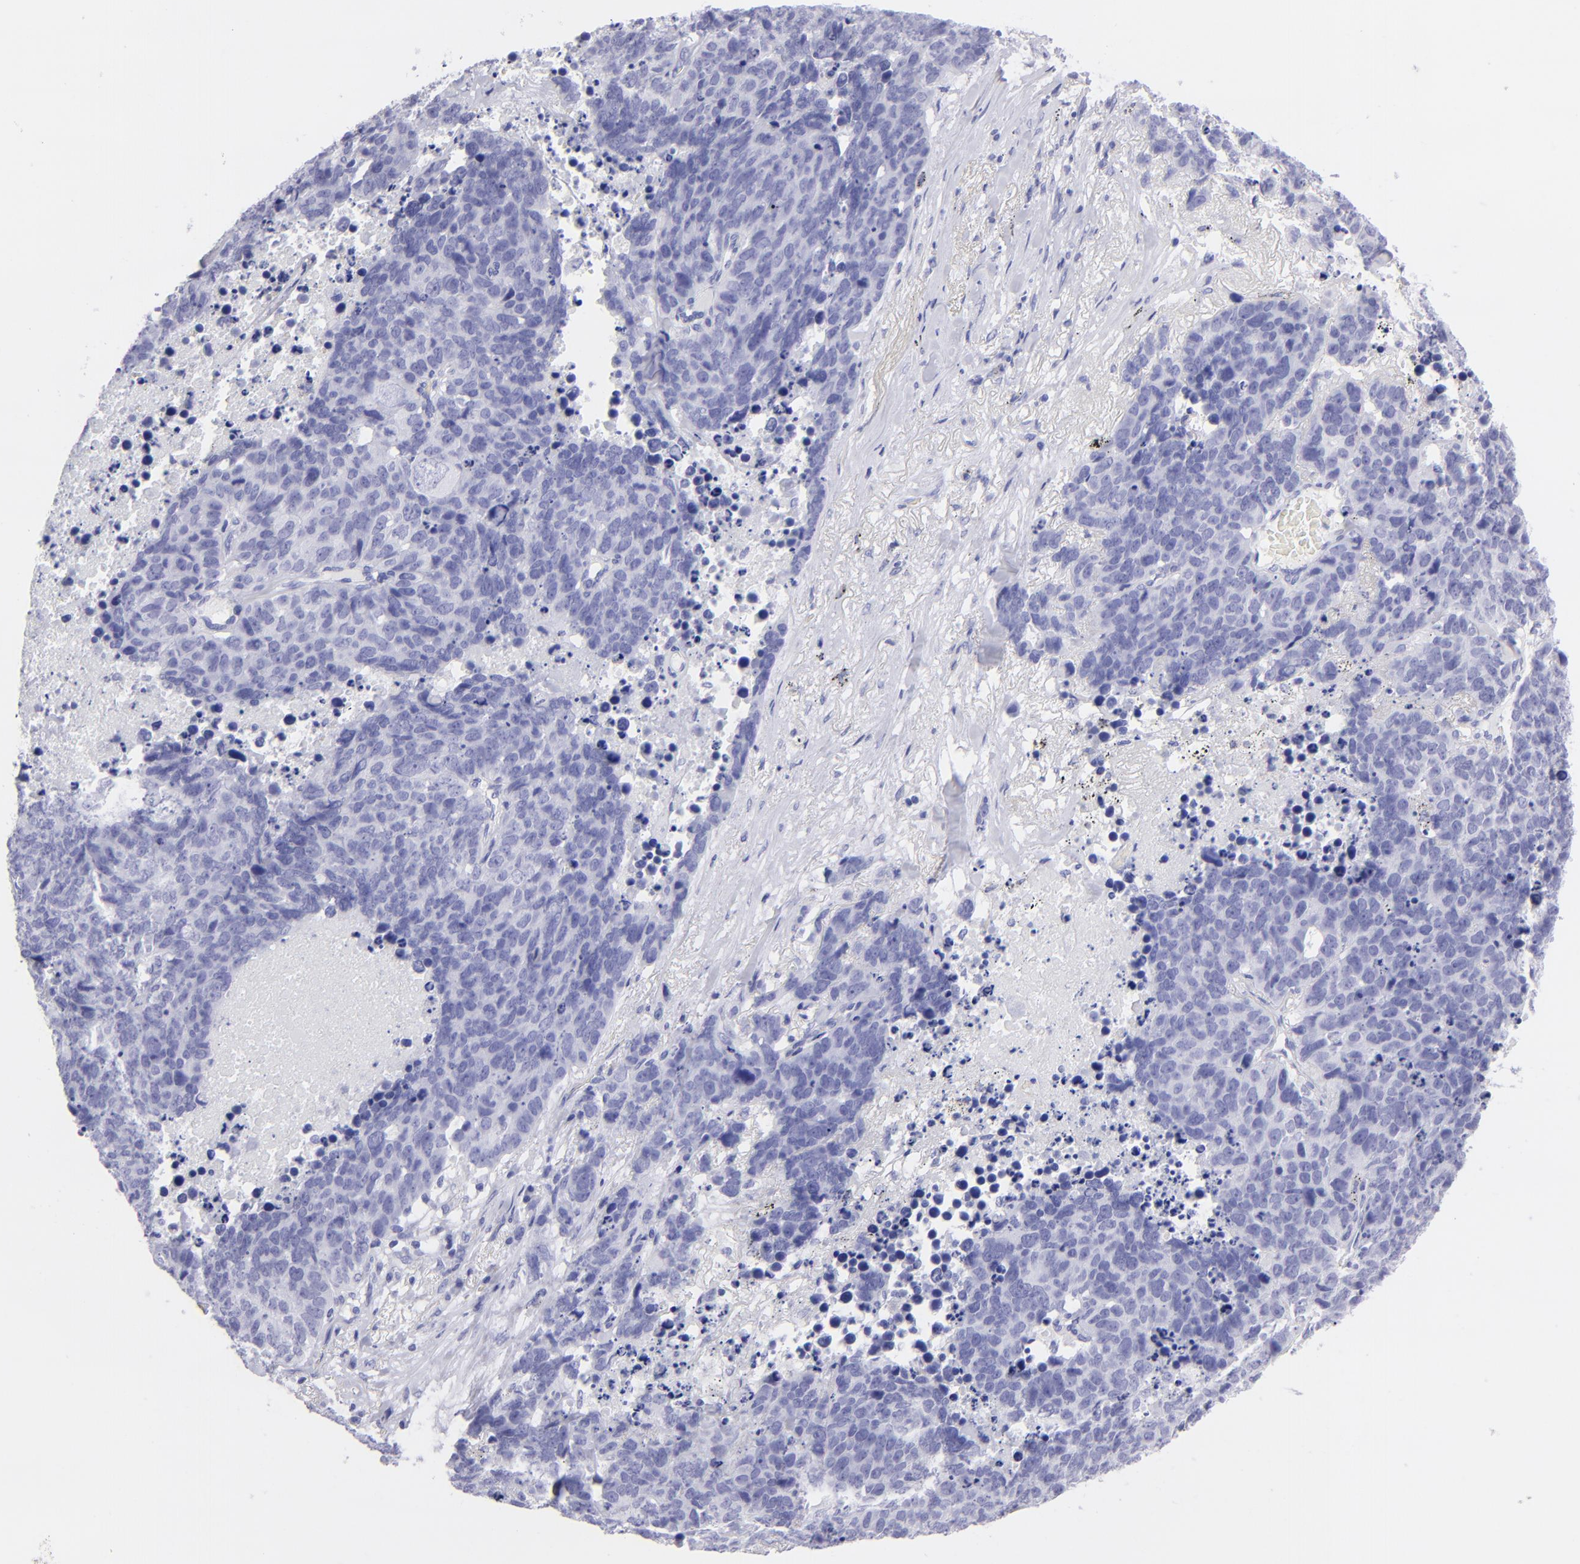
{"staining": {"intensity": "negative", "quantity": "none", "location": "none"}, "tissue": "lung cancer", "cell_type": "Tumor cells", "image_type": "cancer", "snomed": [{"axis": "morphology", "description": "Carcinoid, malignant, NOS"}, {"axis": "topography", "description": "Lung"}], "caption": "DAB immunohistochemical staining of lung cancer (malignant carcinoid) reveals no significant positivity in tumor cells.", "gene": "SLC1A3", "patient": {"sex": "male", "age": 60}}